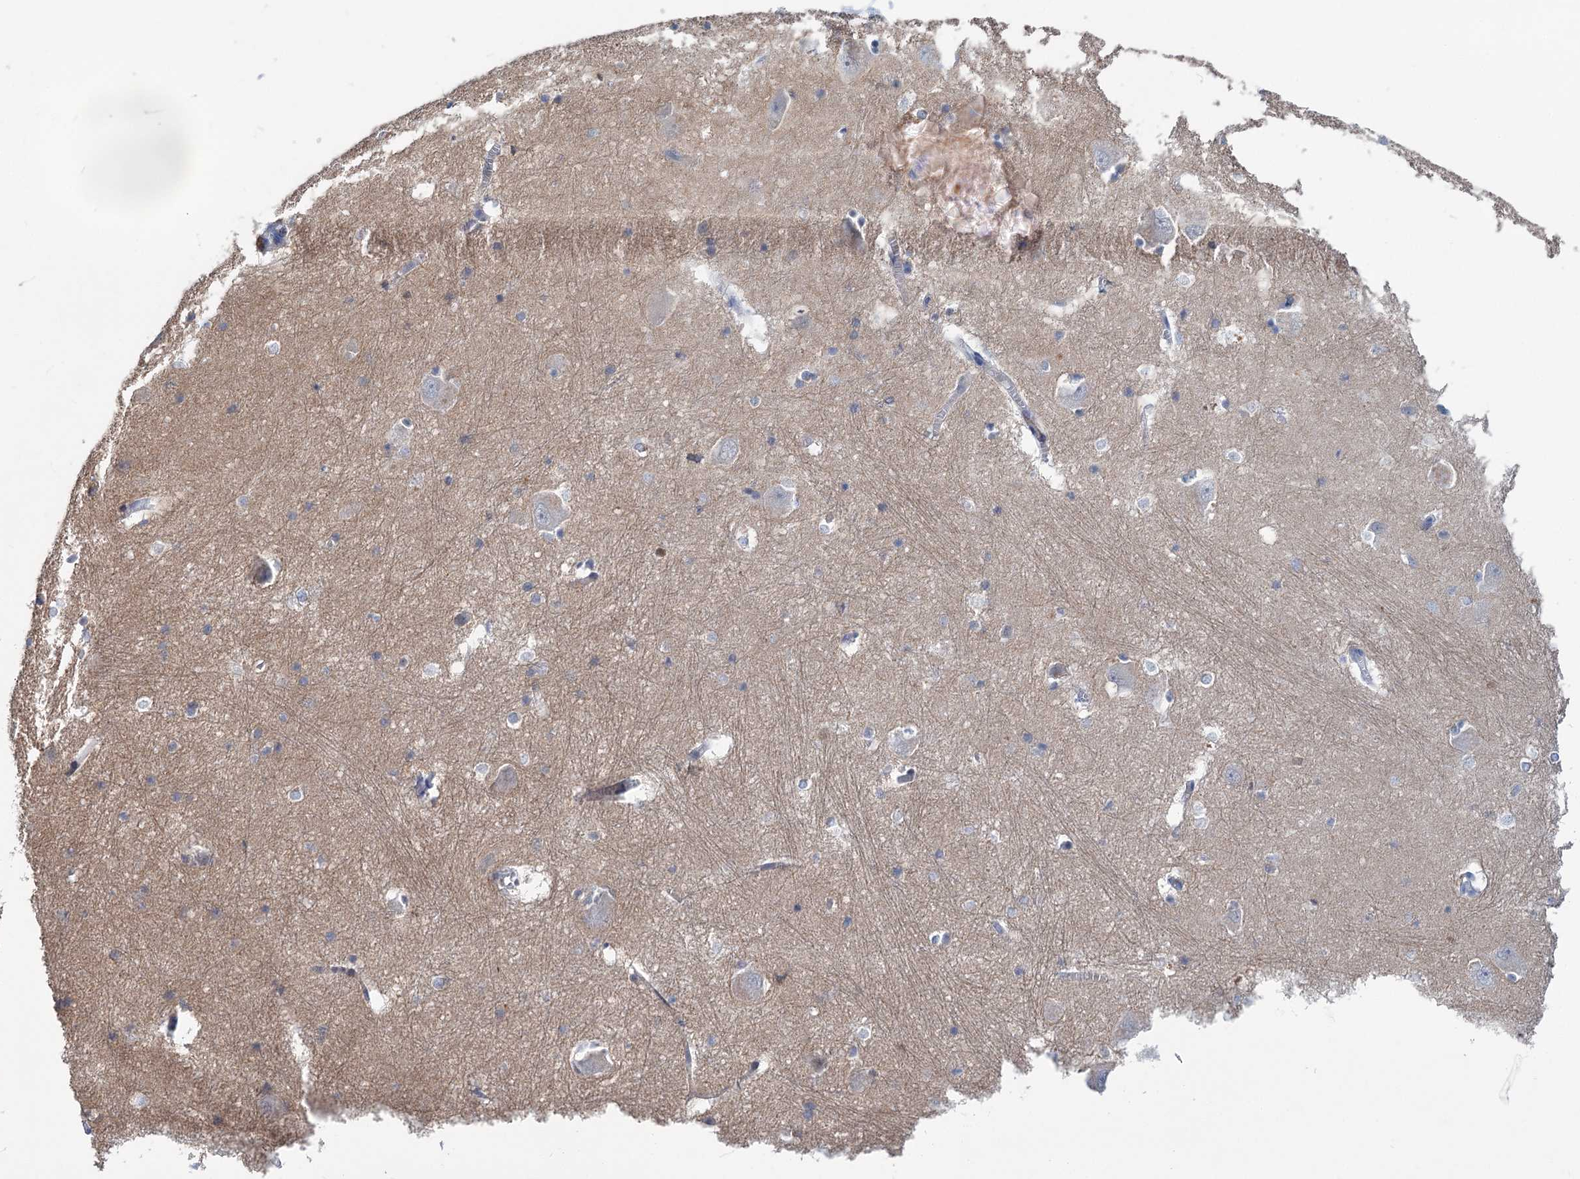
{"staining": {"intensity": "moderate", "quantity": "<25%", "location": "cytoplasmic/membranous"}, "tissue": "caudate", "cell_type": "Glial cells", "image_type": "normal", "snomed": [{"axis": "morphology", "description": "Normal tissue, NOS"}, {"axis": "topography", "description": "Lateral ventricle wall"}], "caption": "DAB immunohistochemical staining of normal human caudate displays moderate cytoplasmic/membranous protein positivity in approximately <25% of glial cells.", "gene": "CHDH", "patient": {"sex": "male", "age": 37}}